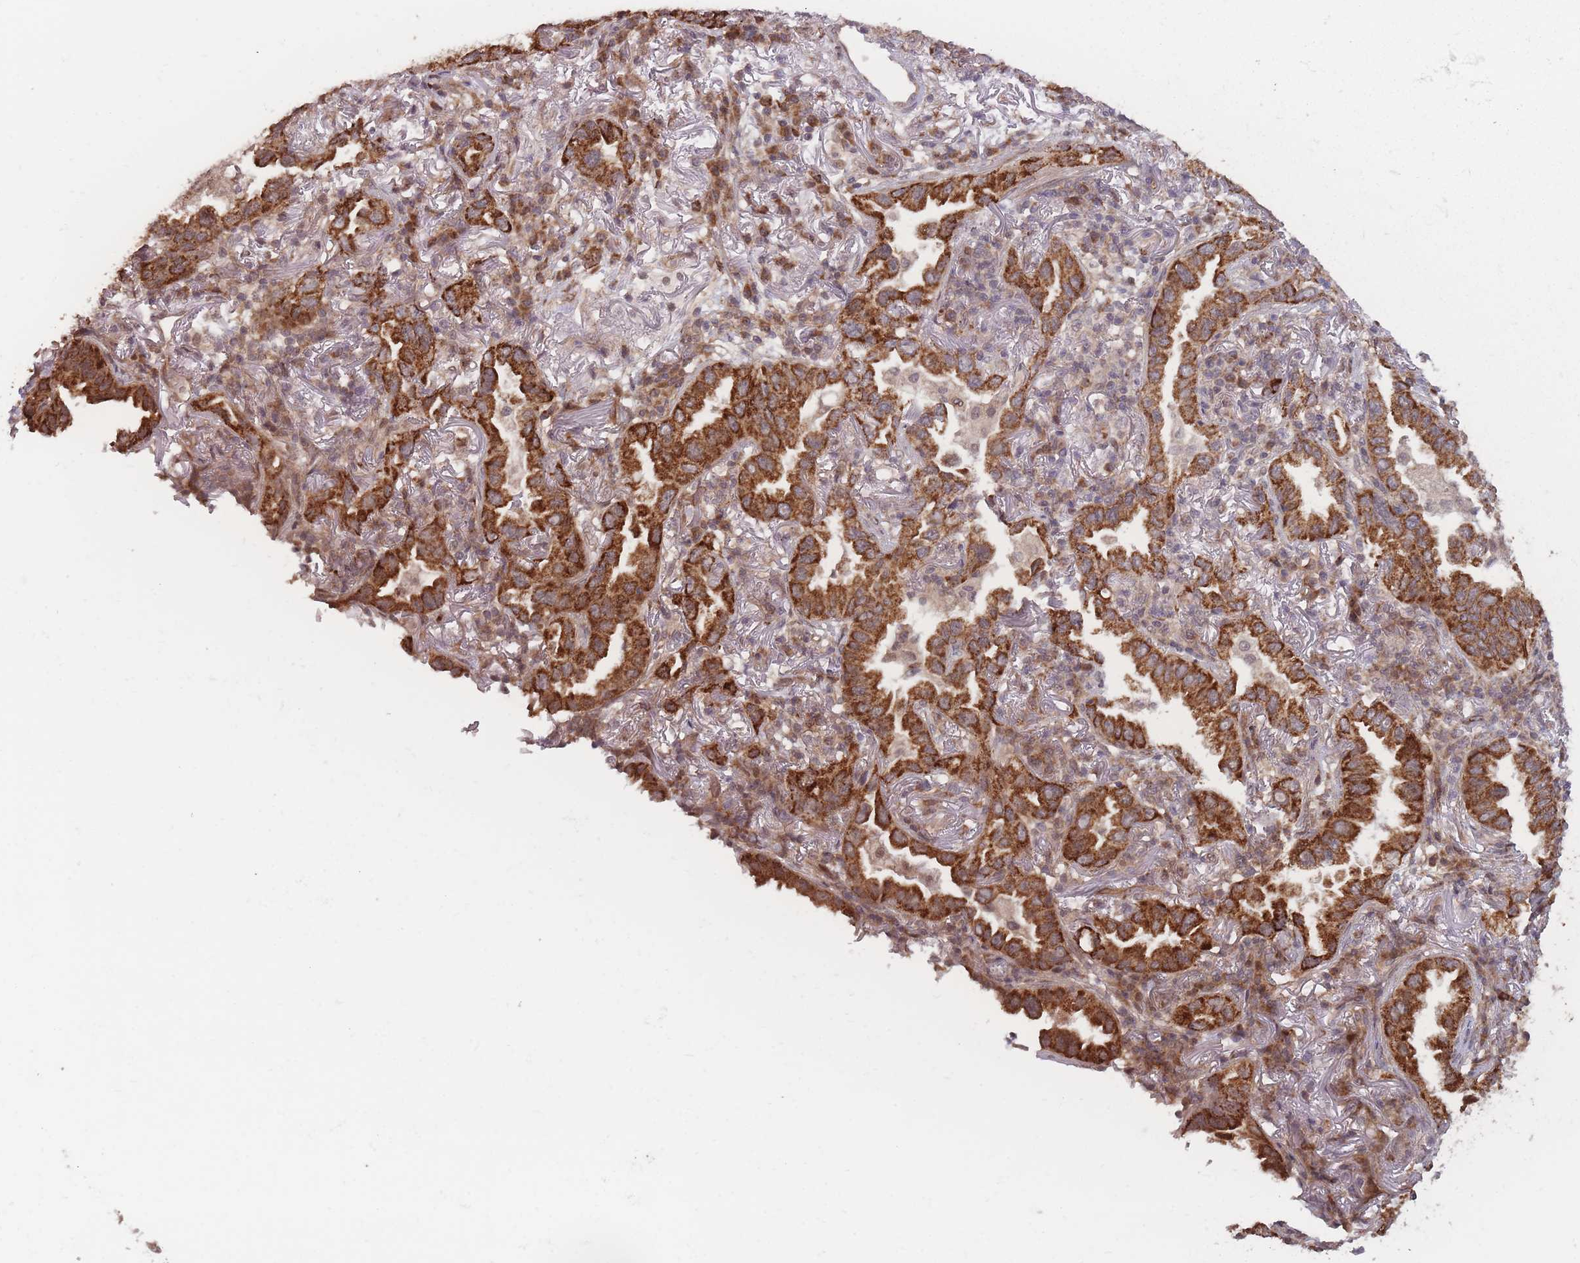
{"staining": {"intensity": "strong", "quantity": ">75%", "location": "cytoplasmic/membranous"}, "tissue": "lung cancer", "cell_type": "Tumor cells", "image_type": "cancer", "snomed": [{"axis": "morphology", "description": "Adenocarcinoma, NOS"}, {"axis": "topography", "description": "Lung"}], "caption": "Immunohistochemical staining of human lung adenocarcinoma exhibits strong cytoplasmic/membranous protein expression in about >75% of tumor cells.", "gene": "RPS18", "patient": {"sex": "female", "age": 69}}